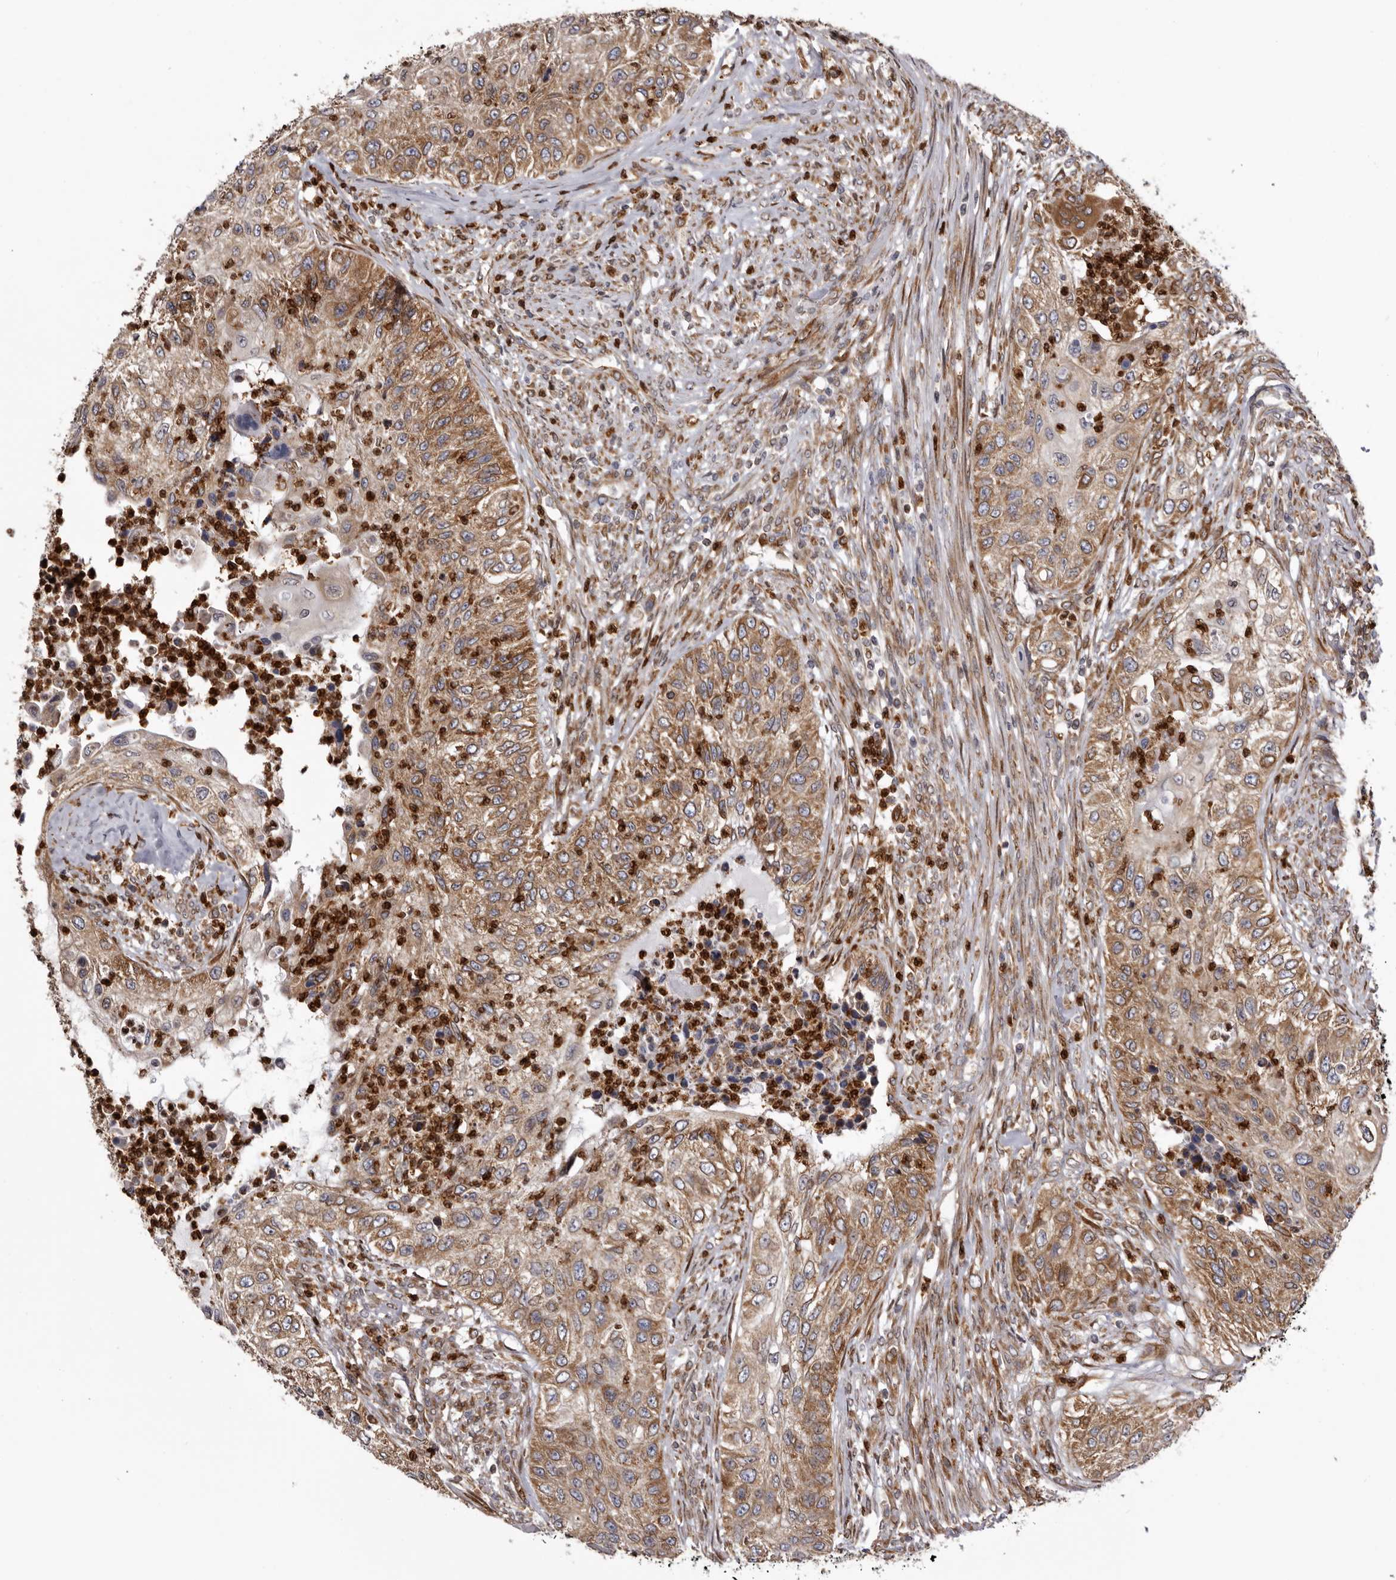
{"staining": {"intensity": "moderate", "quantity": ">75%", "location": "cytoplasmic/membranous"}, "tissue": "urothelial cancer", "cell_type": "Tumor cells", "image_type": "cancer", "snomed": [{"axis": "morphology", "description": "Urothelial carcinoma, High grade"}, {"axis": "topography", "description": "Urinary bladder"}], "caption": "IHC of human urothelial cancer demonstrates medium levels of moderate cytoplasmic/membranous positivity in about >75% of tumor cells.", "gene": "C4orf3", "patient": {"sex": "female", "age": 60}}